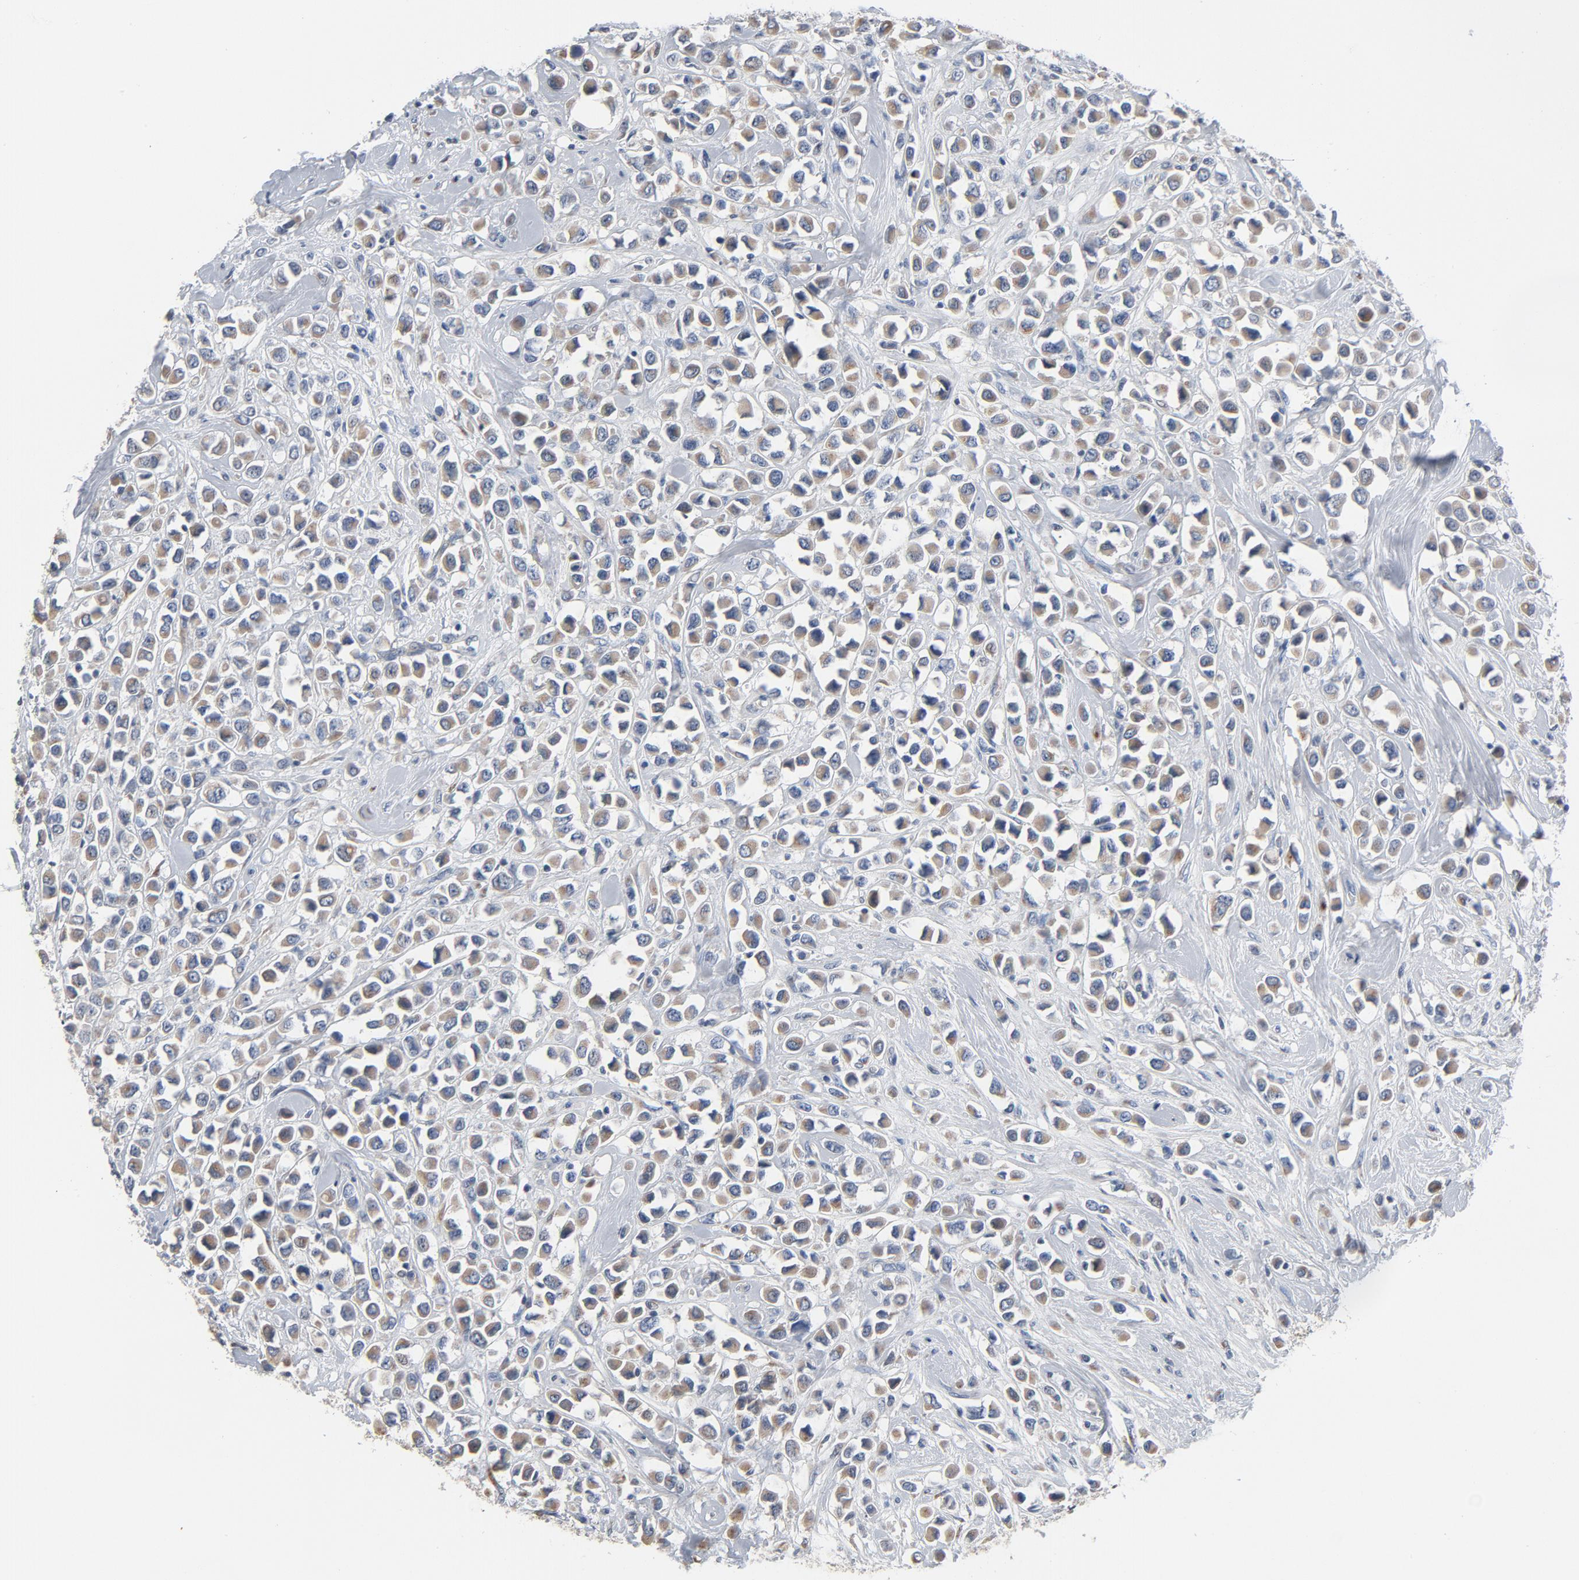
{"staining": {"intensity": "moderate", "quantity": ">75%", "location": "cytoplasmic/membranous"}, "tissue": "breast cancer", "cell_type": "Tumor cells", "image_type": "cancer", "snomed": [{"axis": "morphology", "description": "Duct carcinoma"}, {"axis": "topography", "description": "Breast"}], "caption": "Tumor cells show moderate cytoplasmic/membranous expression in approximately >75% of cells in breast cancer. (DAB (3,3'-diaminobenzidine) = brown stain, brightfield microscopy at high magnification).", "gene": "YIPF6", "patient": {"sex": "female", "age": 61}}